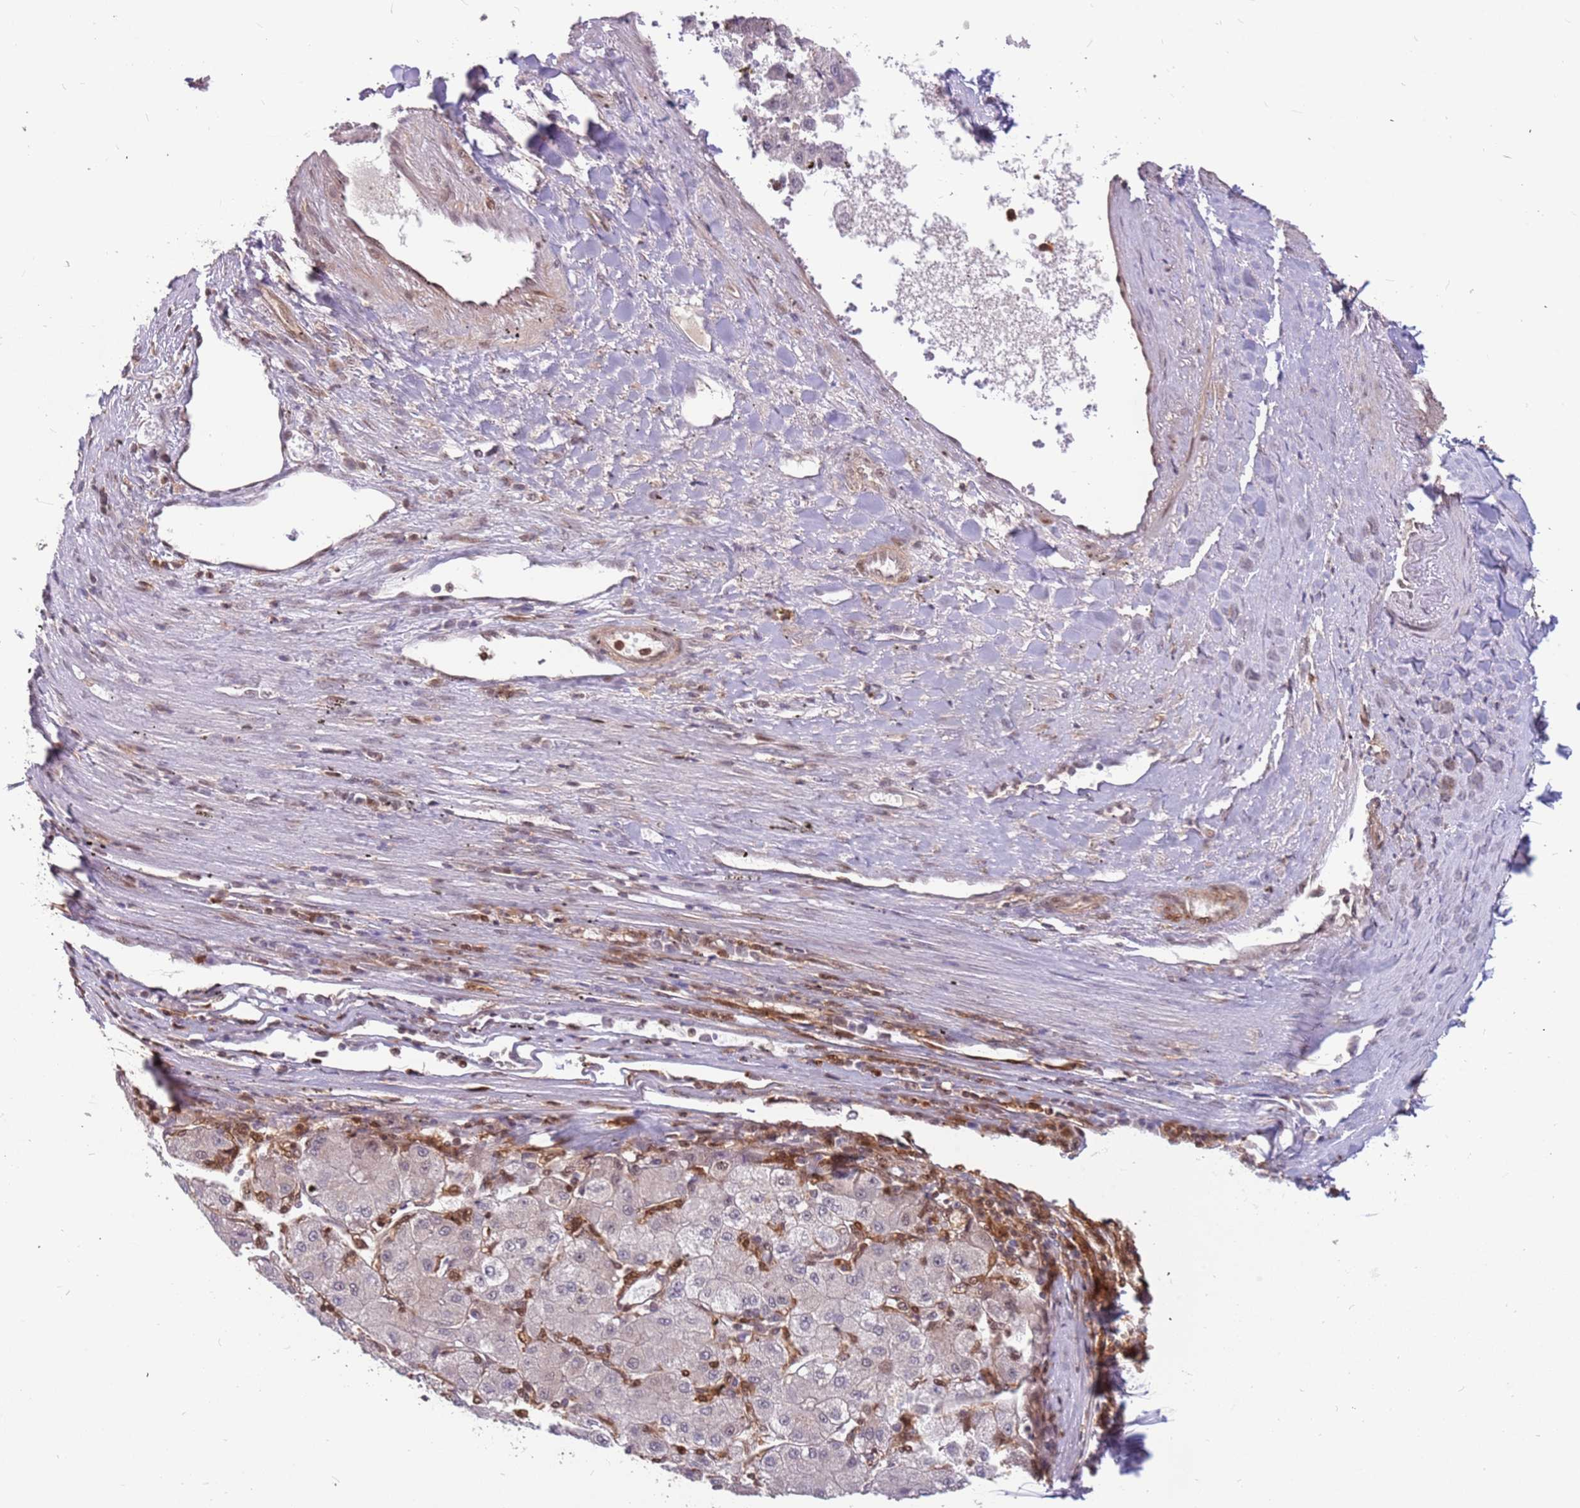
{"staining": {"intensity": "negative", "quantity": "none", "location": "none"}, "tissue": "liver cancer", "cell_type": "Tumor cells", "image_type": "cancer", "snomed": [{"axis": "morphology", "description": "Carcinoma, Hepatocellular, NOS"}, {"axis": "topography", "description": "Liver"}], "caption": "IHC of liver cancer exhibits no staining in tumor cells. (Stains: DAB immunohistochemistry (IHC) with hematoxylin counter stain, Microscopy: brightfield microscopy at high magnification).", "gene": "GBP2", "patient": {"sex": "male", "age": 72}}